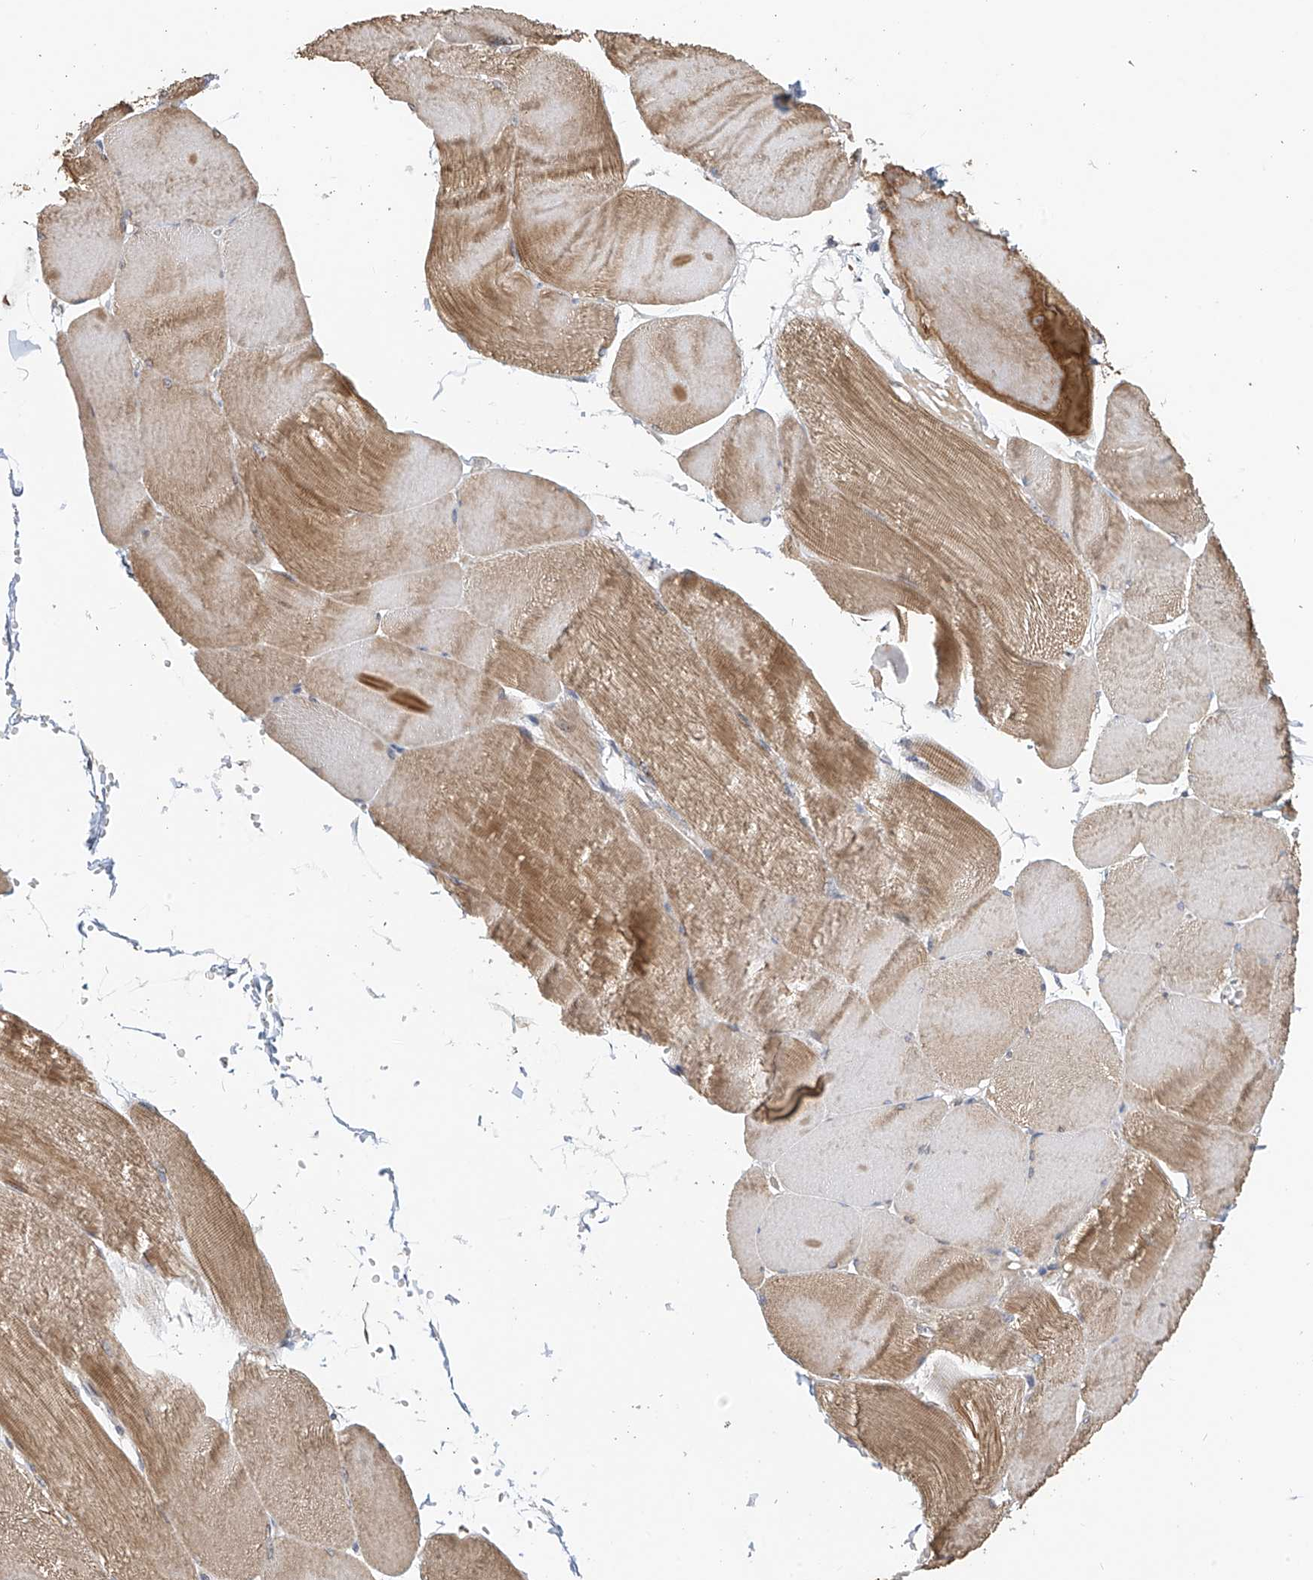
{"staining": {"intensity": "moderate", "quantity": "25%-75%", "location": "cytoplasmic/membranous"}, "tissue": "skeletal muscle", "cell_type": "Myocytes", "image_type": "normal", "snomed": [{"axis": "morphology", "description": "Normal tissue, NOS"}, {"axis": "morphology", "description": "Basal cell carcinoma"}, {"axis": "topography", "description": "Skeletal muscle"}], "caption": "Immunohistochemical staining of benign human skeletal muscle exhibits 25%-75% levels of moderate cytoplasmic/membranous protein positivity in about 25%-75% of myocytes. The staining was performed using DAB (3,3'-diaminobenzidine) to visualize the protein expression in brown, while the nuclei were stained in blue with hematoxylin (Magnification: 20x).", "gene": "SLC43A3", "patient": {"sex": "female", "age": 64}}